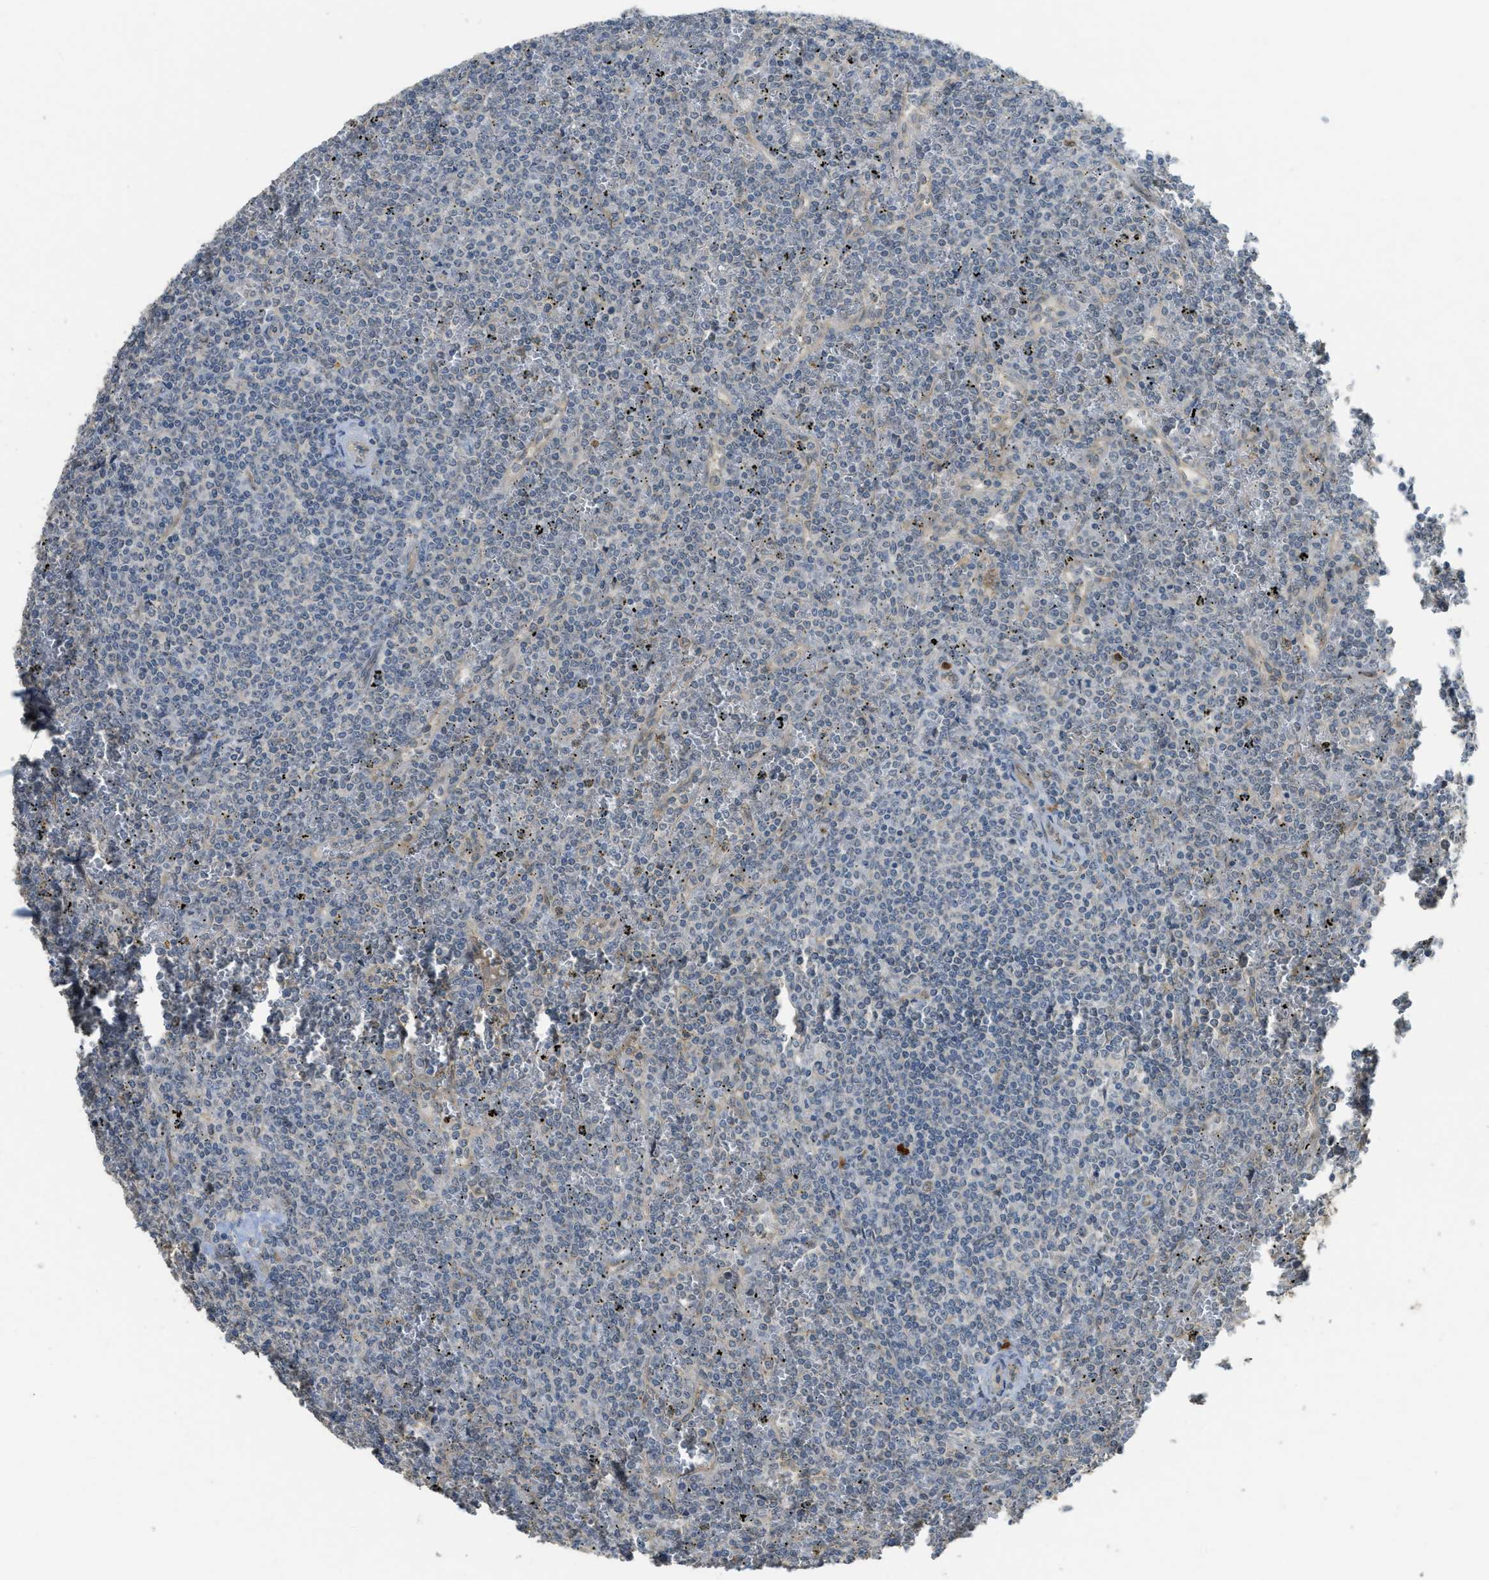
{"staining": {"intensity": "negative", "quantity": "none", "location": "none"}, "tissue": "lymphoma", "cell_type": "Tumor cells", "image_type": "cancer", "snomed": [{"axis": "morphology", "description": "Malignant lymphoma, non-Hodgkin's type, Low grade"}, {"axis": "topography", "description": "Spleen"}], "caption": "Immunohistochemistry image of neoplastic tissue: lymphoma stained with DAB exhibits no significant protein positivity in tumor cells.", "gene": "IGF2BP2", "patient": {"sex": "female", "age": 19}}